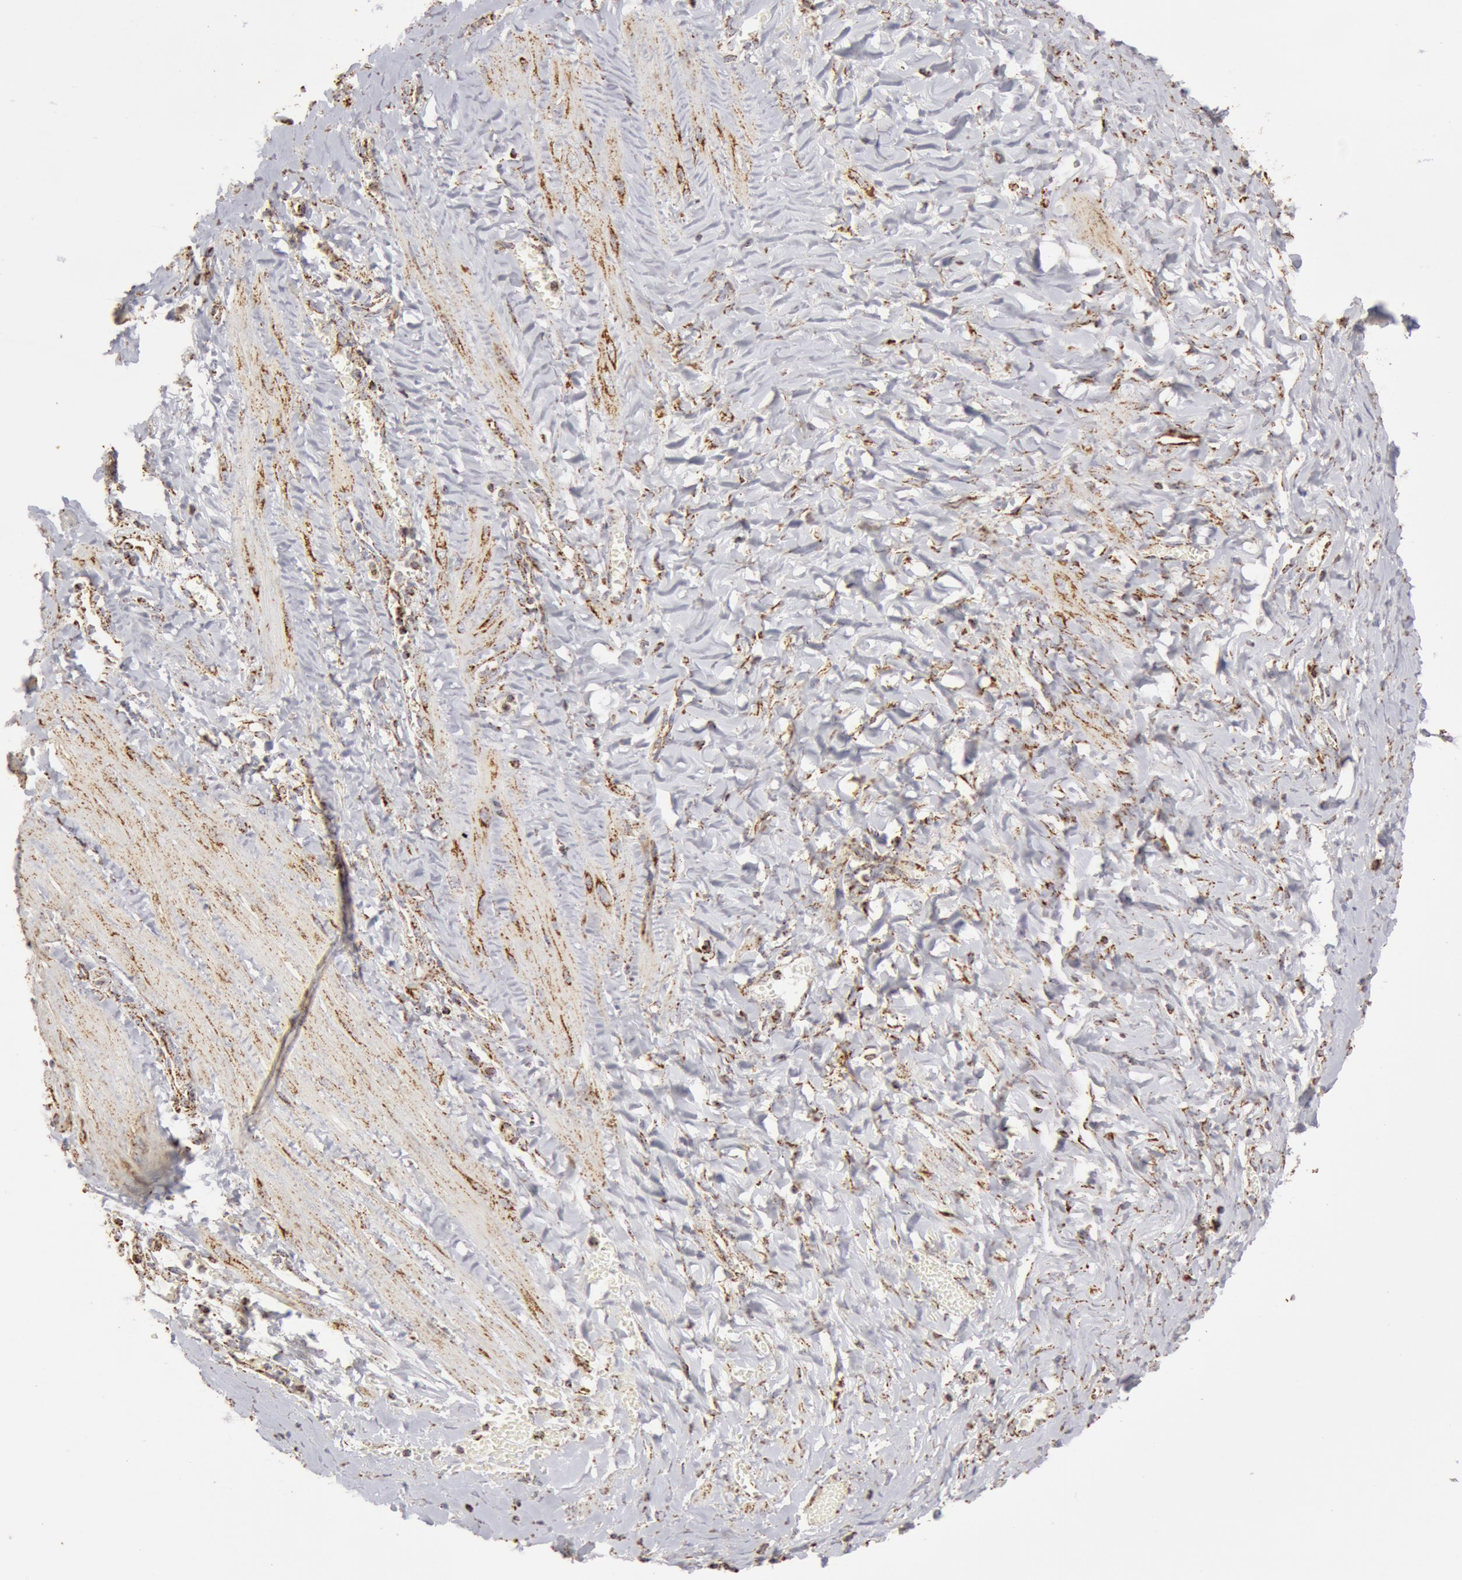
{"staining": {"intensity": "moderate", "quantity": ">75%", "location": "cytoplasmic/membranous"}, "tissue": "smooth muscle", "cell_type": "Smooth muscle cells", "image_type": "normal", "snomed": [{"axis": "morphology", "description": "Normal tissue, NOS"}, {"axis": "topography", "description": "Uterus"}], "caption": "Protein expression analysis of benign smooth muscle demonstrates moderate cytoplasmic/membranous positivity in about >75% of smooth muscle cells.", "gene": "ATP5F1B", "patient": {"sex": "female", "age": 56}}